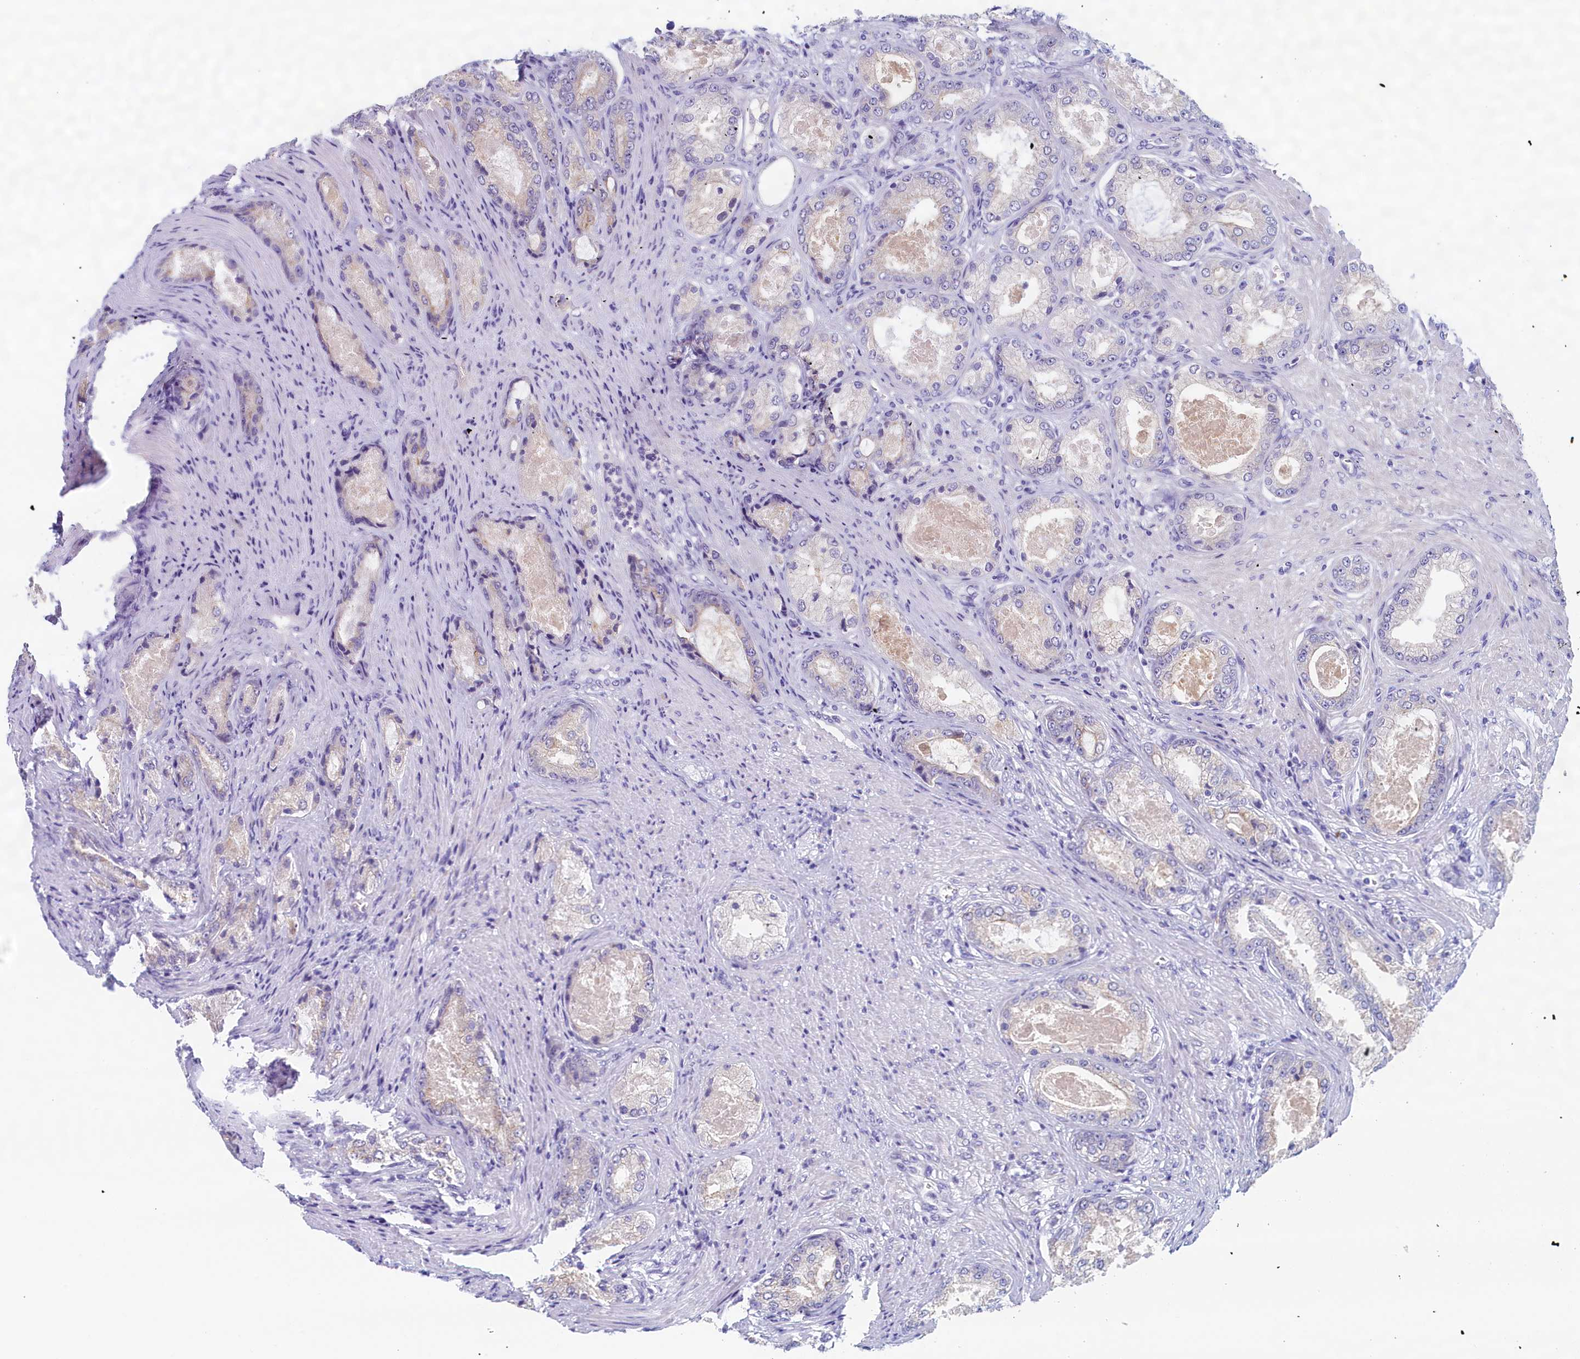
{"staining": {"intensity": "negative", "quantity": "none", "location": "none"}, "tissue": "prostate cancer", "cell_type": "Tumor cells", "image_type": "cancer", "snomed": [{"axis": "morphology", "description": "Adenocarcinoma, Low grade"}, {"axis": "topography", "description": "Prostate"}], "caption": "Immunohistochemistry (IHC) micrograph of neoplastic tissue: human prostate cancer (low-grade adenocarcinoma) stained with DAB displays no significant protein expression in tumor cells.", "gene": "GUCA1C", "patient": {"sex": "male", "age": 68}}